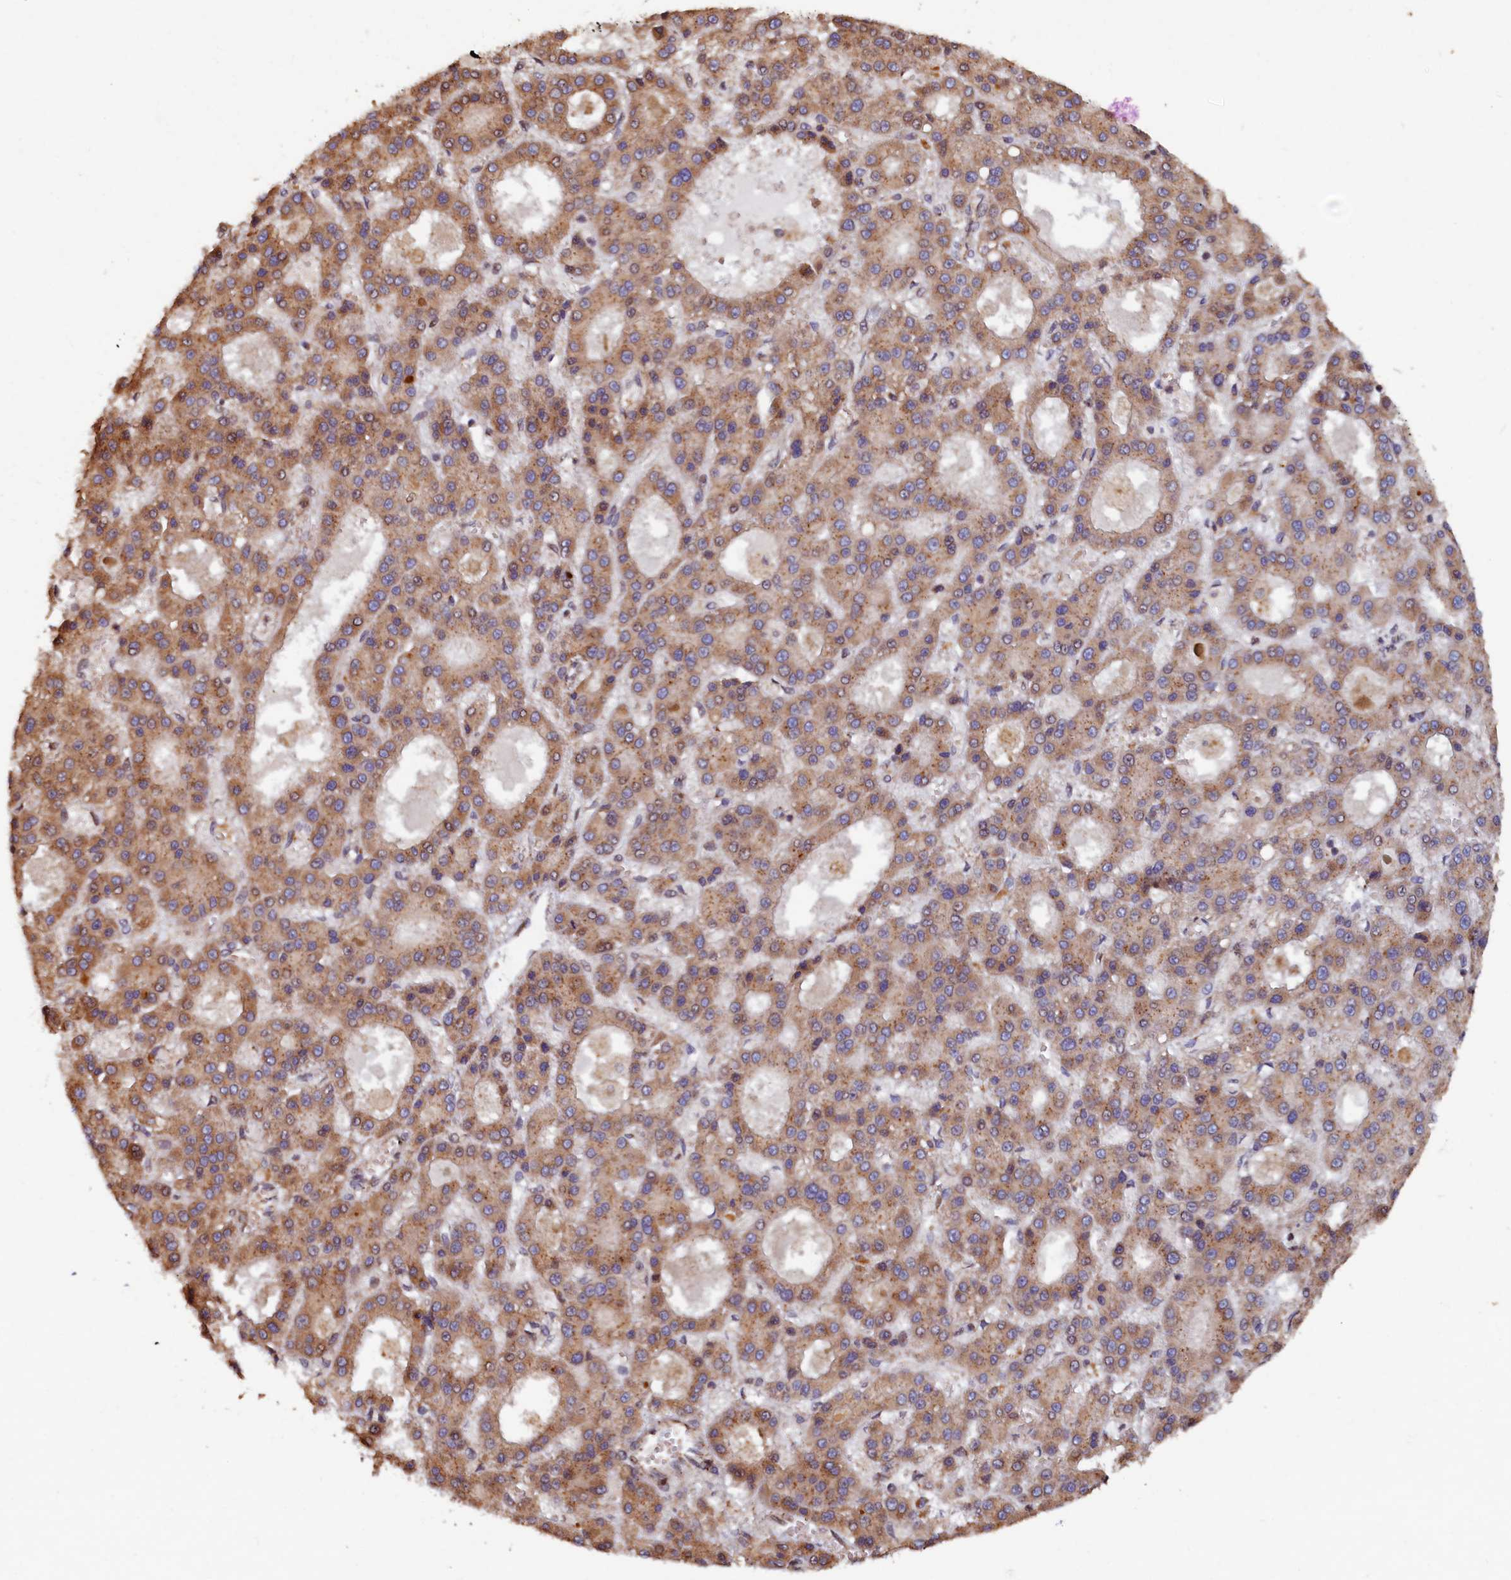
{"staining": {"intensity": "moderate", "quantity": ">75%", "location": "cytoplasmic/membranous"}, "tissue": "liver cancer", "cell_type": "Tumor cells", "image_type": "cancer", "snomed": [{"axis": "morphology", "description": "Carcinoma, Hepatocellular, NOS"}, {"axis": "topography", "description": "Liver"}], "caption": "Liver cancer tissue displays moderate cytoplasmic/membranous staining in approximately >75% of tumor cells", "gene": "TMEM181", "patient": {"sex": "male", "age": 70}}